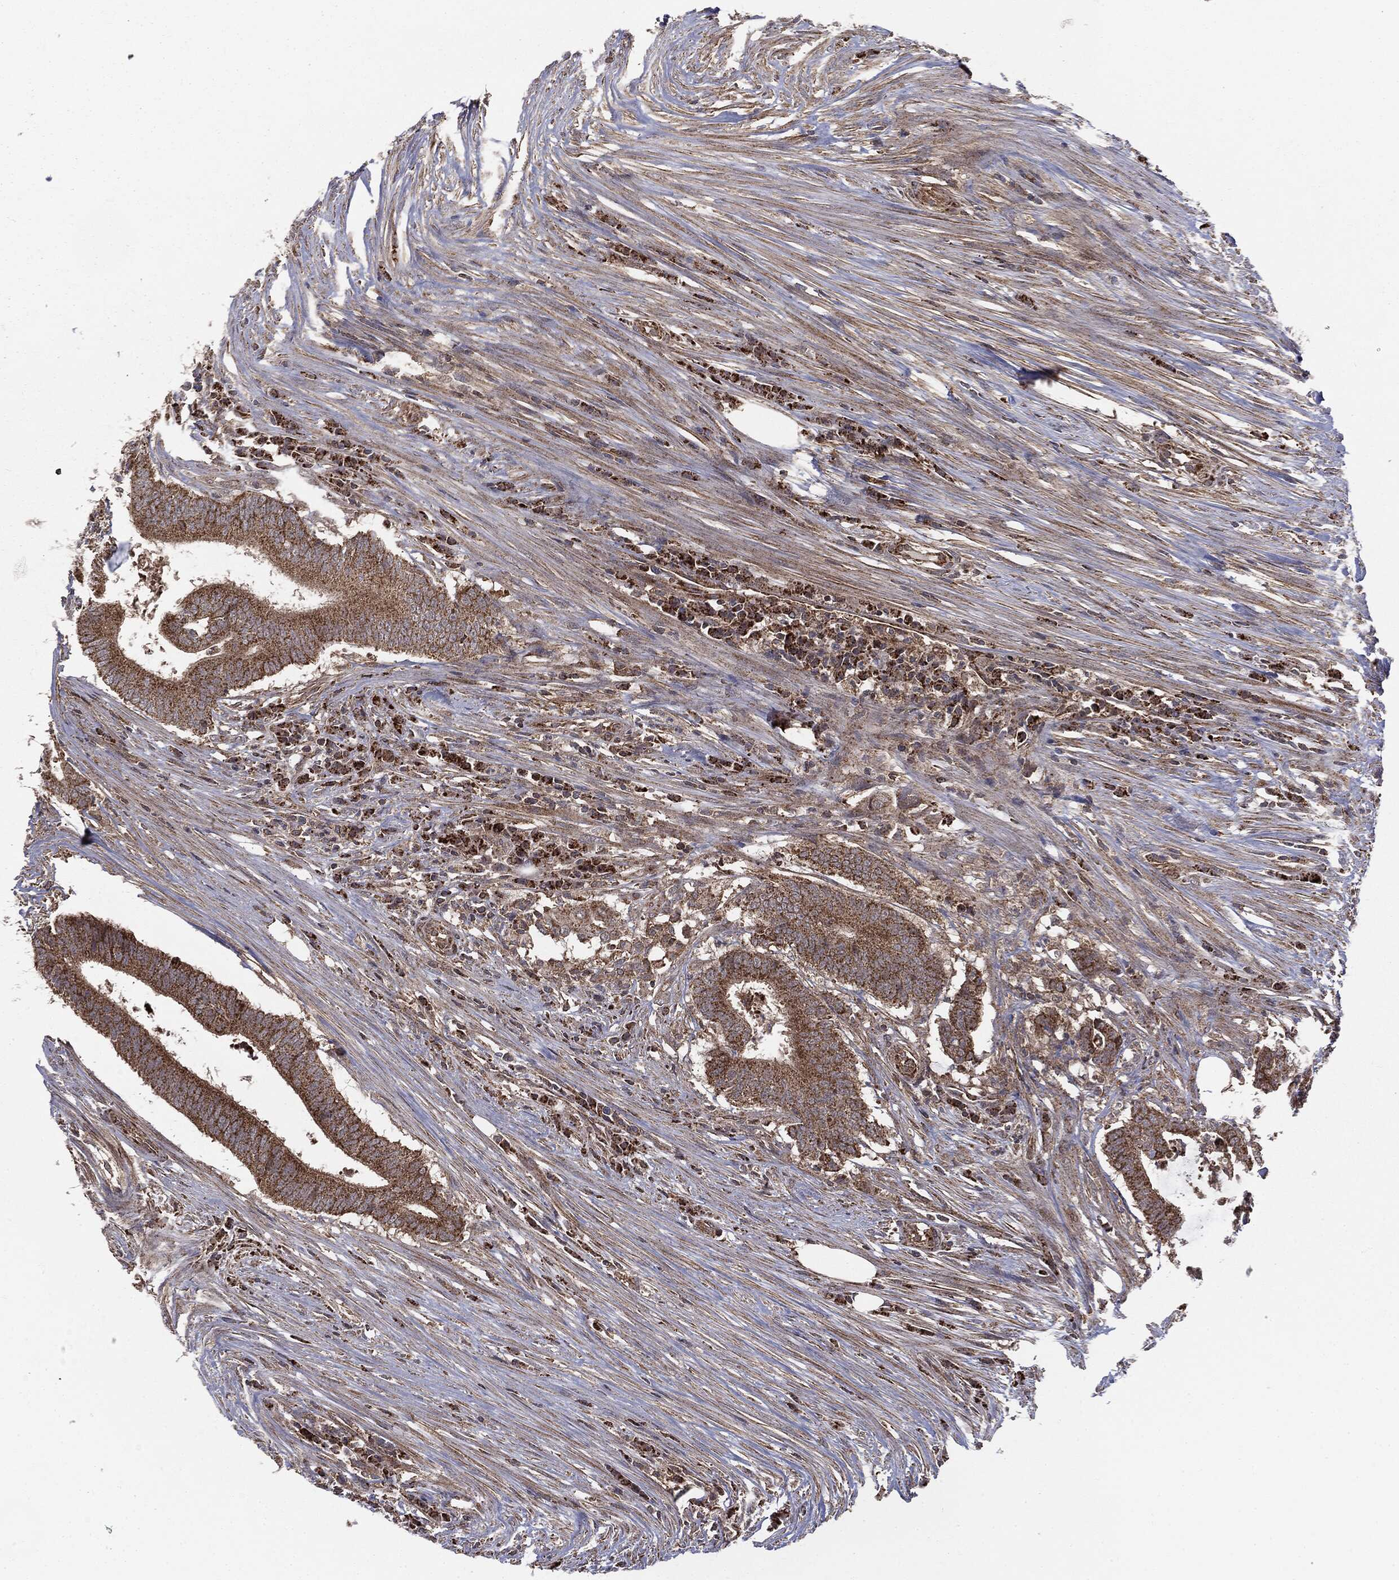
{"staining": {"intensity": "strong", "quantity": ">75%", "location": "cytoplasmic/membranous"}, "tissue": "colorectal cancer", "cell_type": "Tumor cells", "image_type": "cancer", "snomed": [{"axis": "morphology", "description": "Adenocarcinoma, NOS"}, {"axis": "topography", "description": "Colon"}], "caption": "A high amount of strong cytoplasmic/membranous staining is identified in about >75% of tumor cells in colorectal adenocarcinoma tissue.", "gene": "MTOR", "patient": {"sex": "female", "age": 43}}